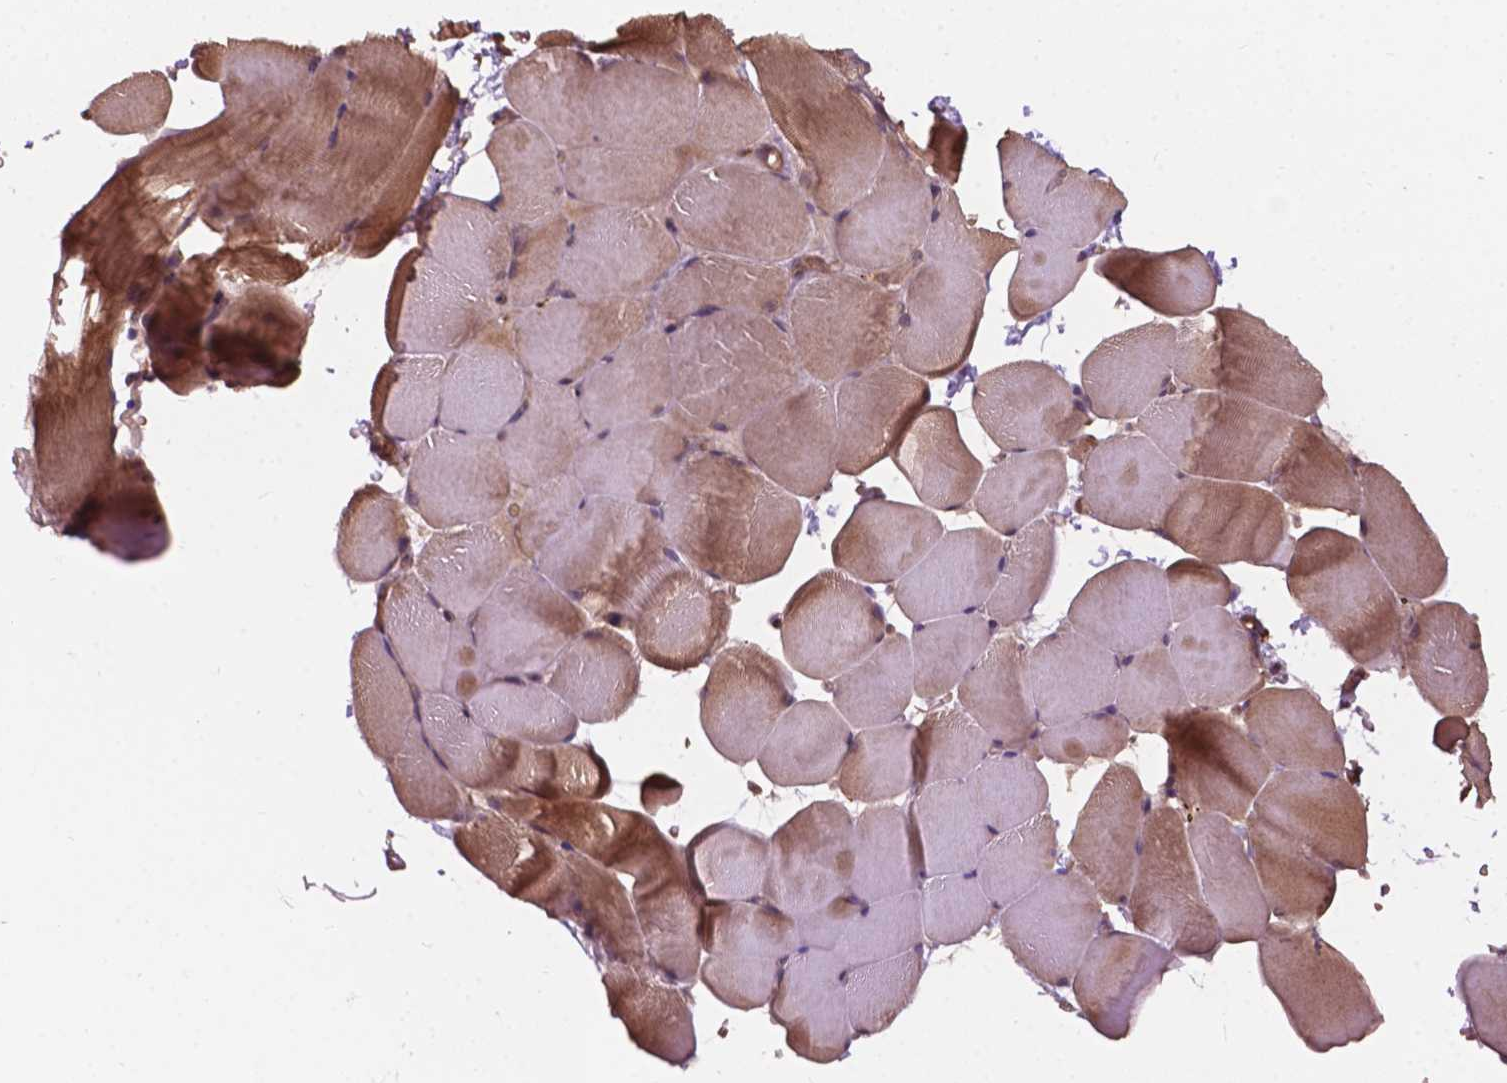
{"staining": {"intensity": "weak", "quantity": "25%-75%", "location": "cytoplasmic/membranous"}, "tissue": "skeletal muscle", "cell_type": "Myocytes", "image_type": "normal", "snomed": [{"axis": "morphology", "description": "Normal tissue, NOS"}, {"axis": "topography", "description": "Skeletal muscle"}], "caption": "The photomicrograph shows a brown stain indicating the presence of a protein in the cytoplasmic/membranous of myocytes in skeletal muscle.", "gene": "CDC42BPA", "patient": {"sex": "female", "age": 37}}